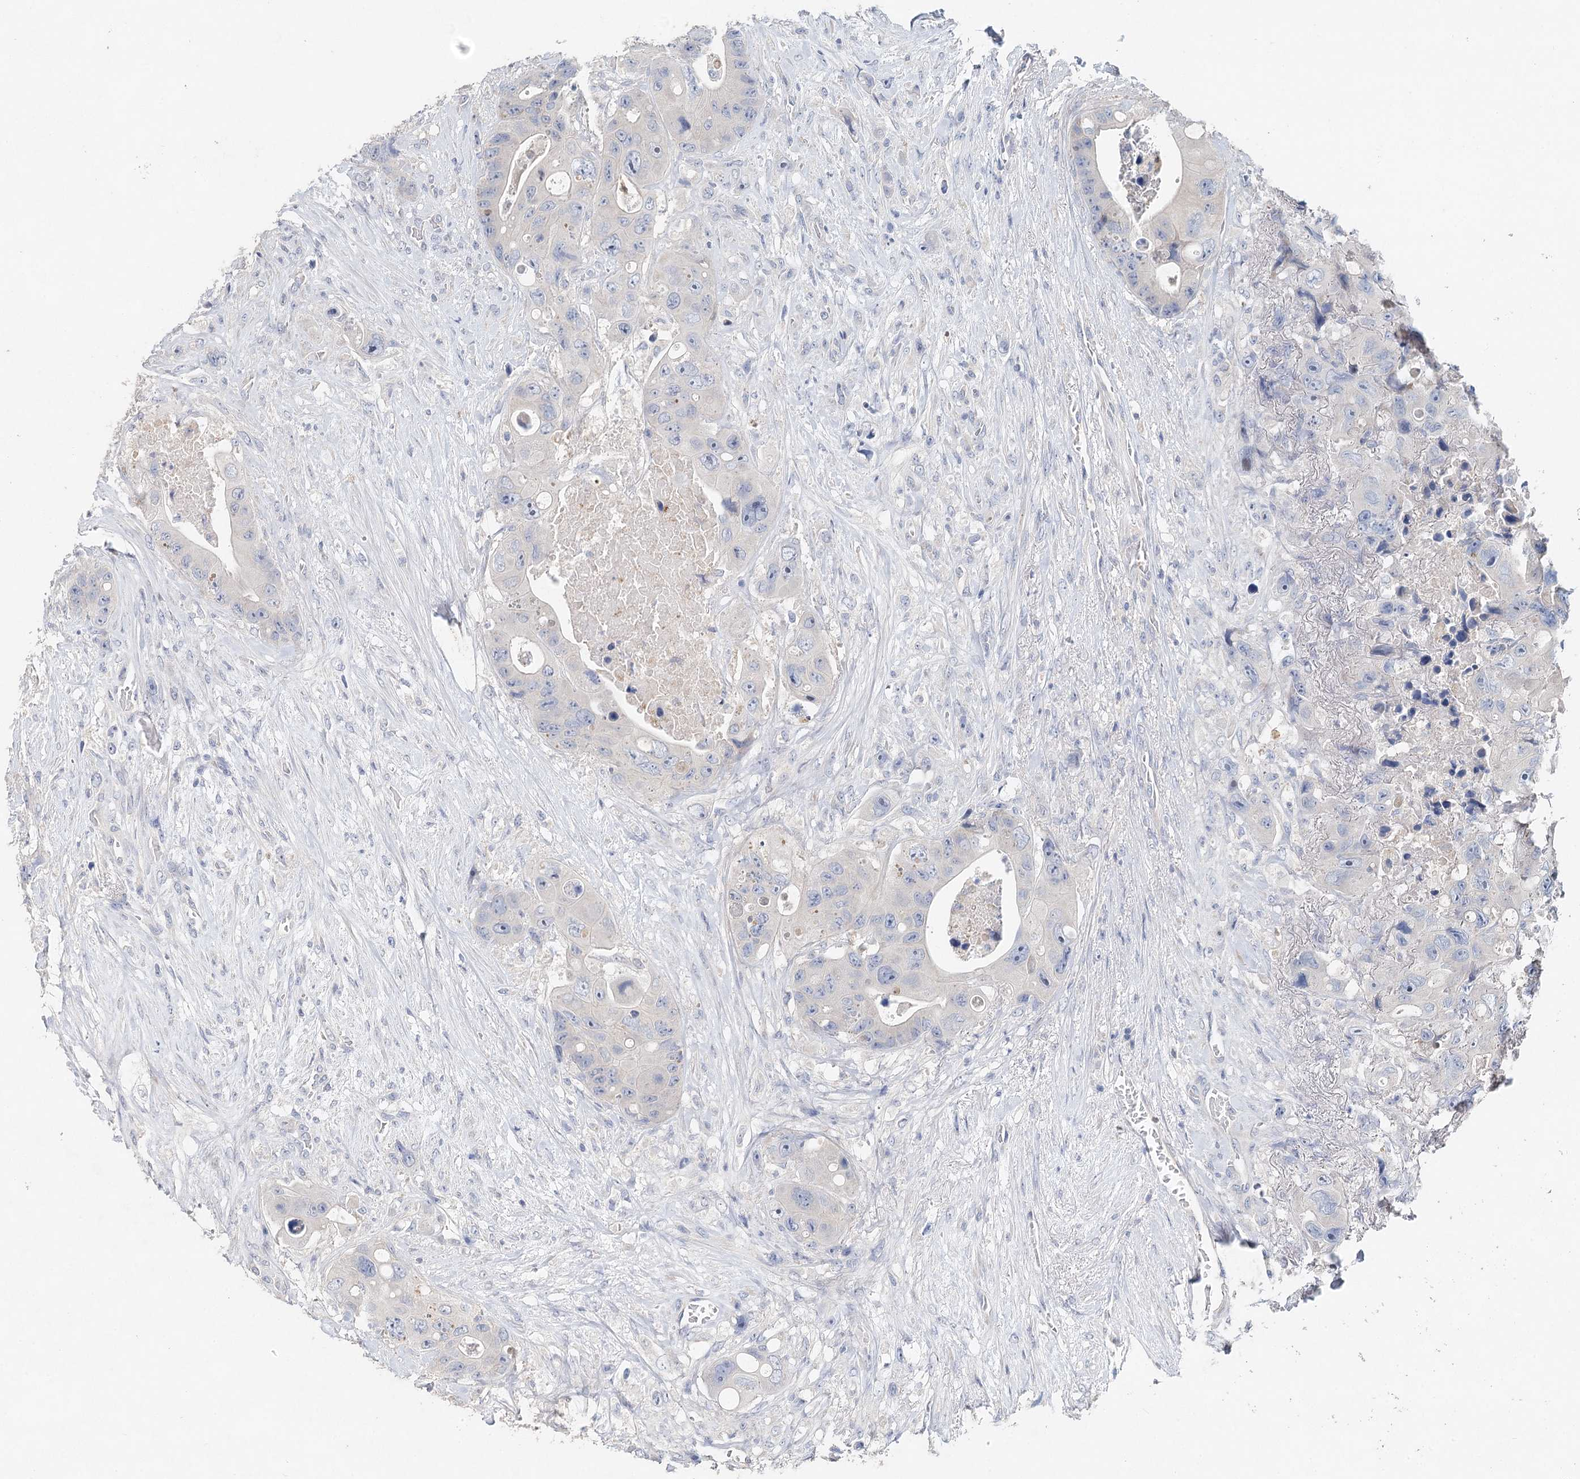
{"staining": {"intensity": "negative", "quantity": "none", "location": "none"}, "tissue": "colorectal cancer", "cell_type": "Tumor cells", "image_type": "cancer", "snomed": [{"axis": "morphology", "description": "Adenocarcinoma, NOS"}, {"axis": "topography", "description": "Colon"}], "caption": "This is a micrograph of IHC staining of colorectal adenocarcinoma, which shows no positivity in tumor cells.", "gene": "MYL6B", "patient": {"sex": "female", "age": 46}}